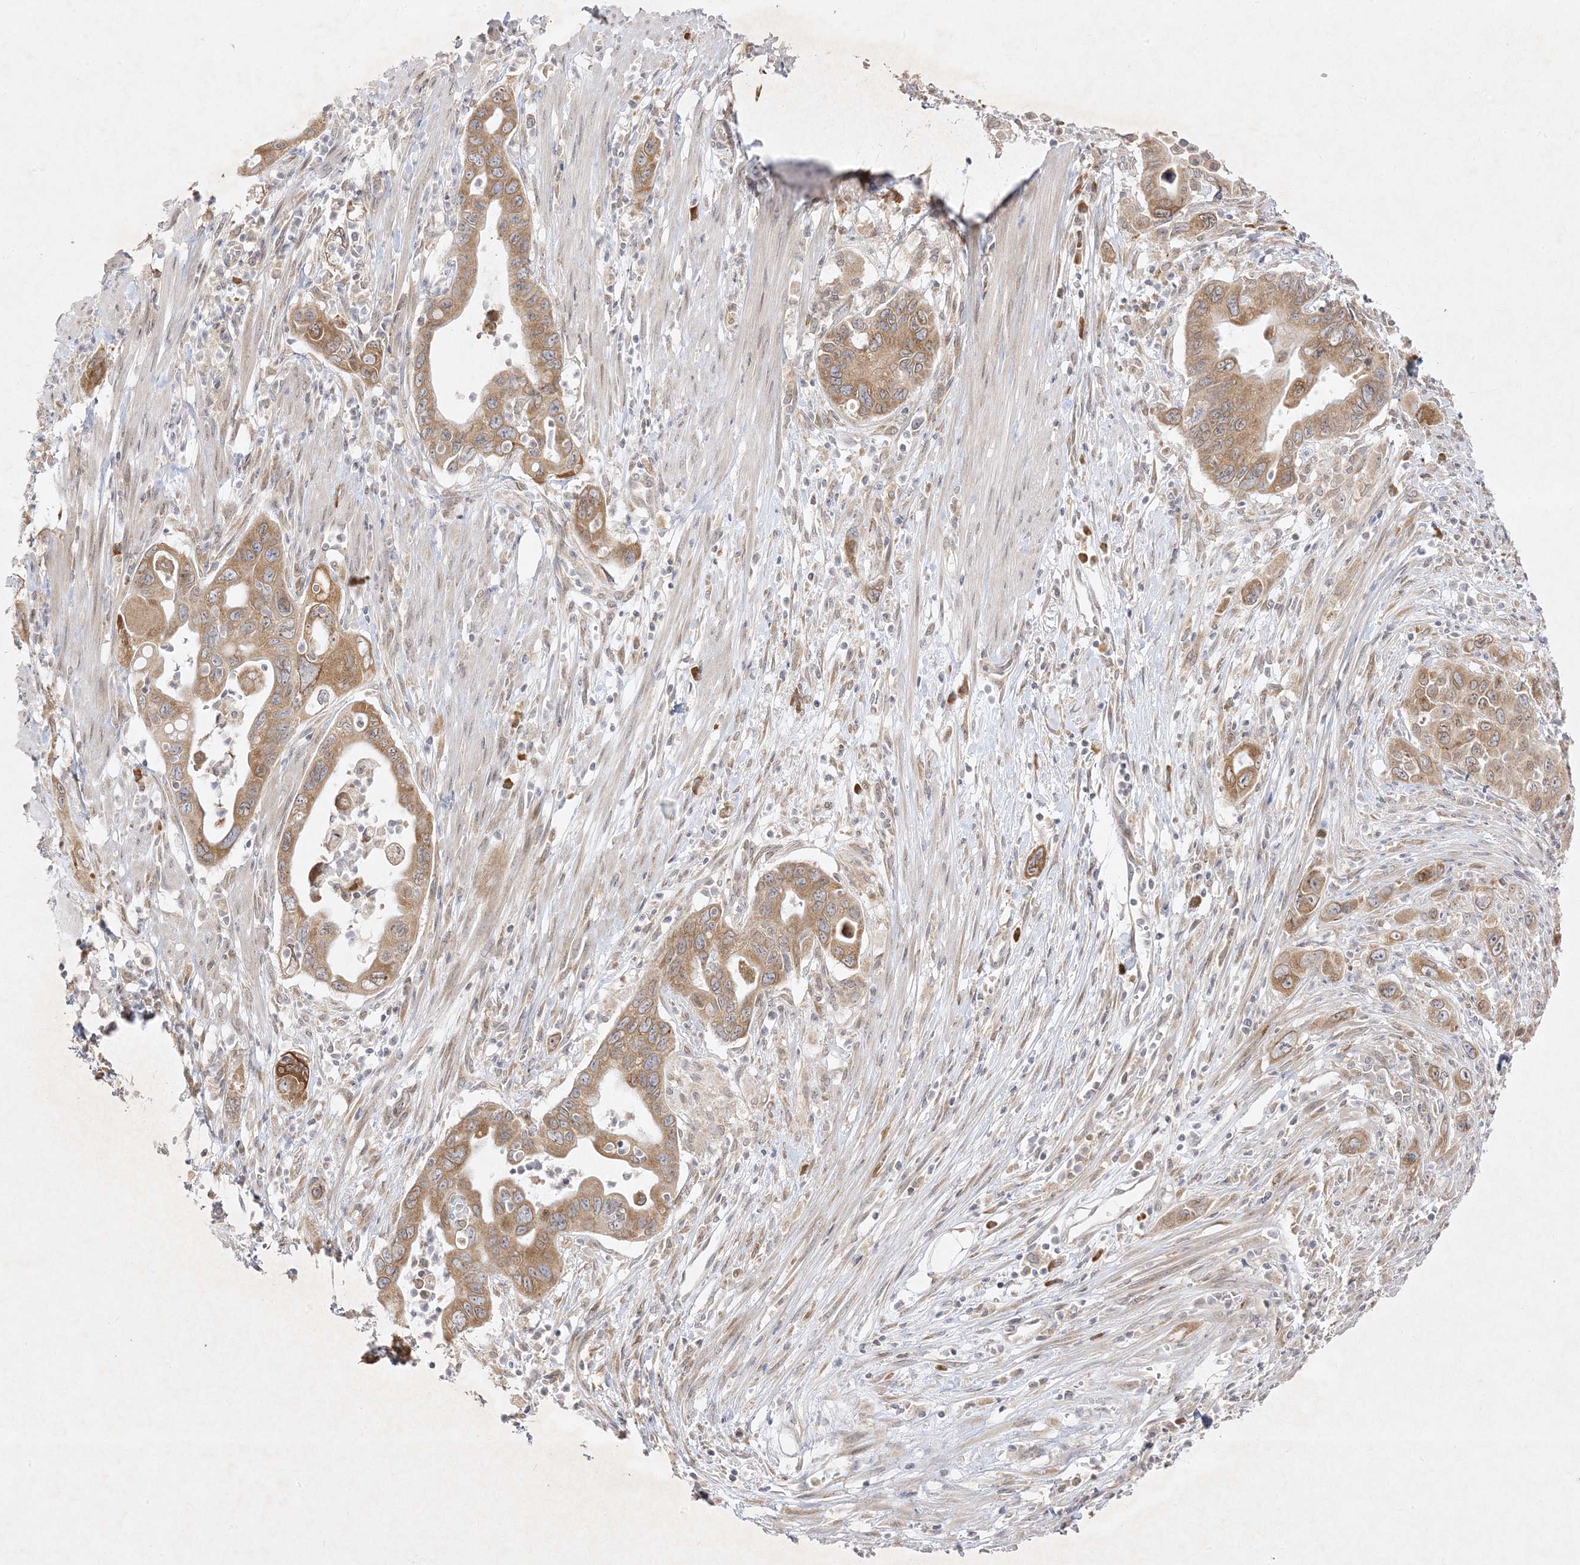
{"staining": {"intensity": "moderate", "quantity": ">75%", "location": "cytoplasmic/membranous"}, "tissue": "pancreatic cancer", "cell_type": "Tumor cells", "image_type": "cancer", "snomed": [{"axis": "morphology", "description": "Adenocarcinoma, NOS"}, {"axis": "topography", "description": "Pancreas"}], "caption": "Protein staining exhibits moderate cytoplasmic/membranous staining in about >75% of tumor cells in adenocarcinoma (pancreatic). (DAB (3,3'-diaminobenzidine) = brown stain, brightfield microscopy at high magnification).", "gene": "C2CD2", "patient": {"sex": "female", "age": 71}}